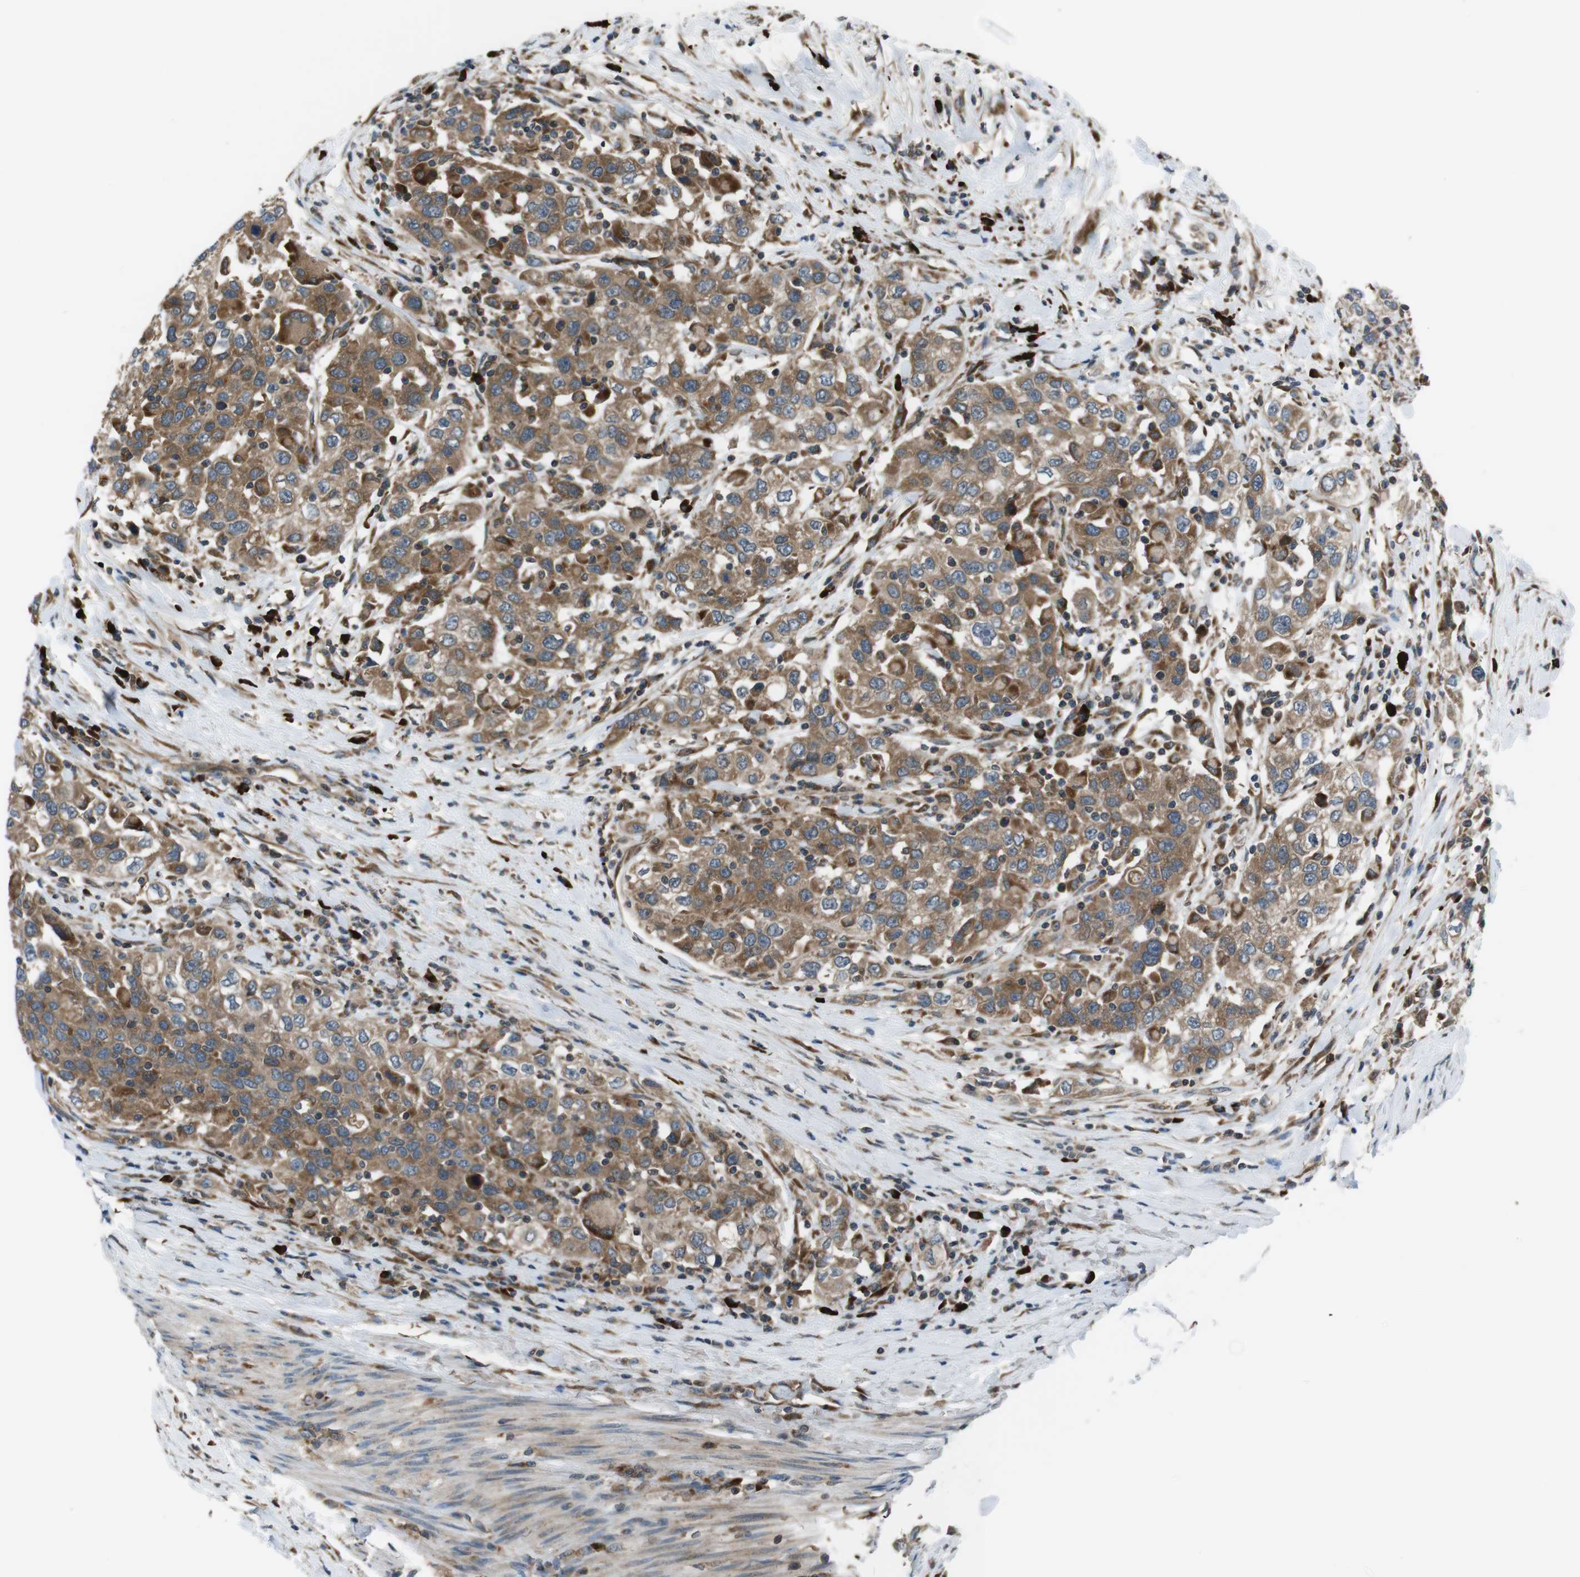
{"staining": {"intensity": "moderate", "quantity": ">75%", "location": "cytoplasmic/membranous"}, "tissue": "urothelial cancer", "cell_type": "Tumor cells", "image_type": "cancer", "snomed": [{"axis": "morphology", "description": "Urothelial carcinoma, High grade"}, {"axis": "topography", "description": "Urinary bladder"}], "caption": "Approximately >75% of tumor cells in human urothelial carcinoma (high-grade) show moderate cytoplasmic/membranous protein staining as visualized by brown immunohistochemical staining.", "gene": "SSR3", "patient": {"sex": "female", "age": 80}}